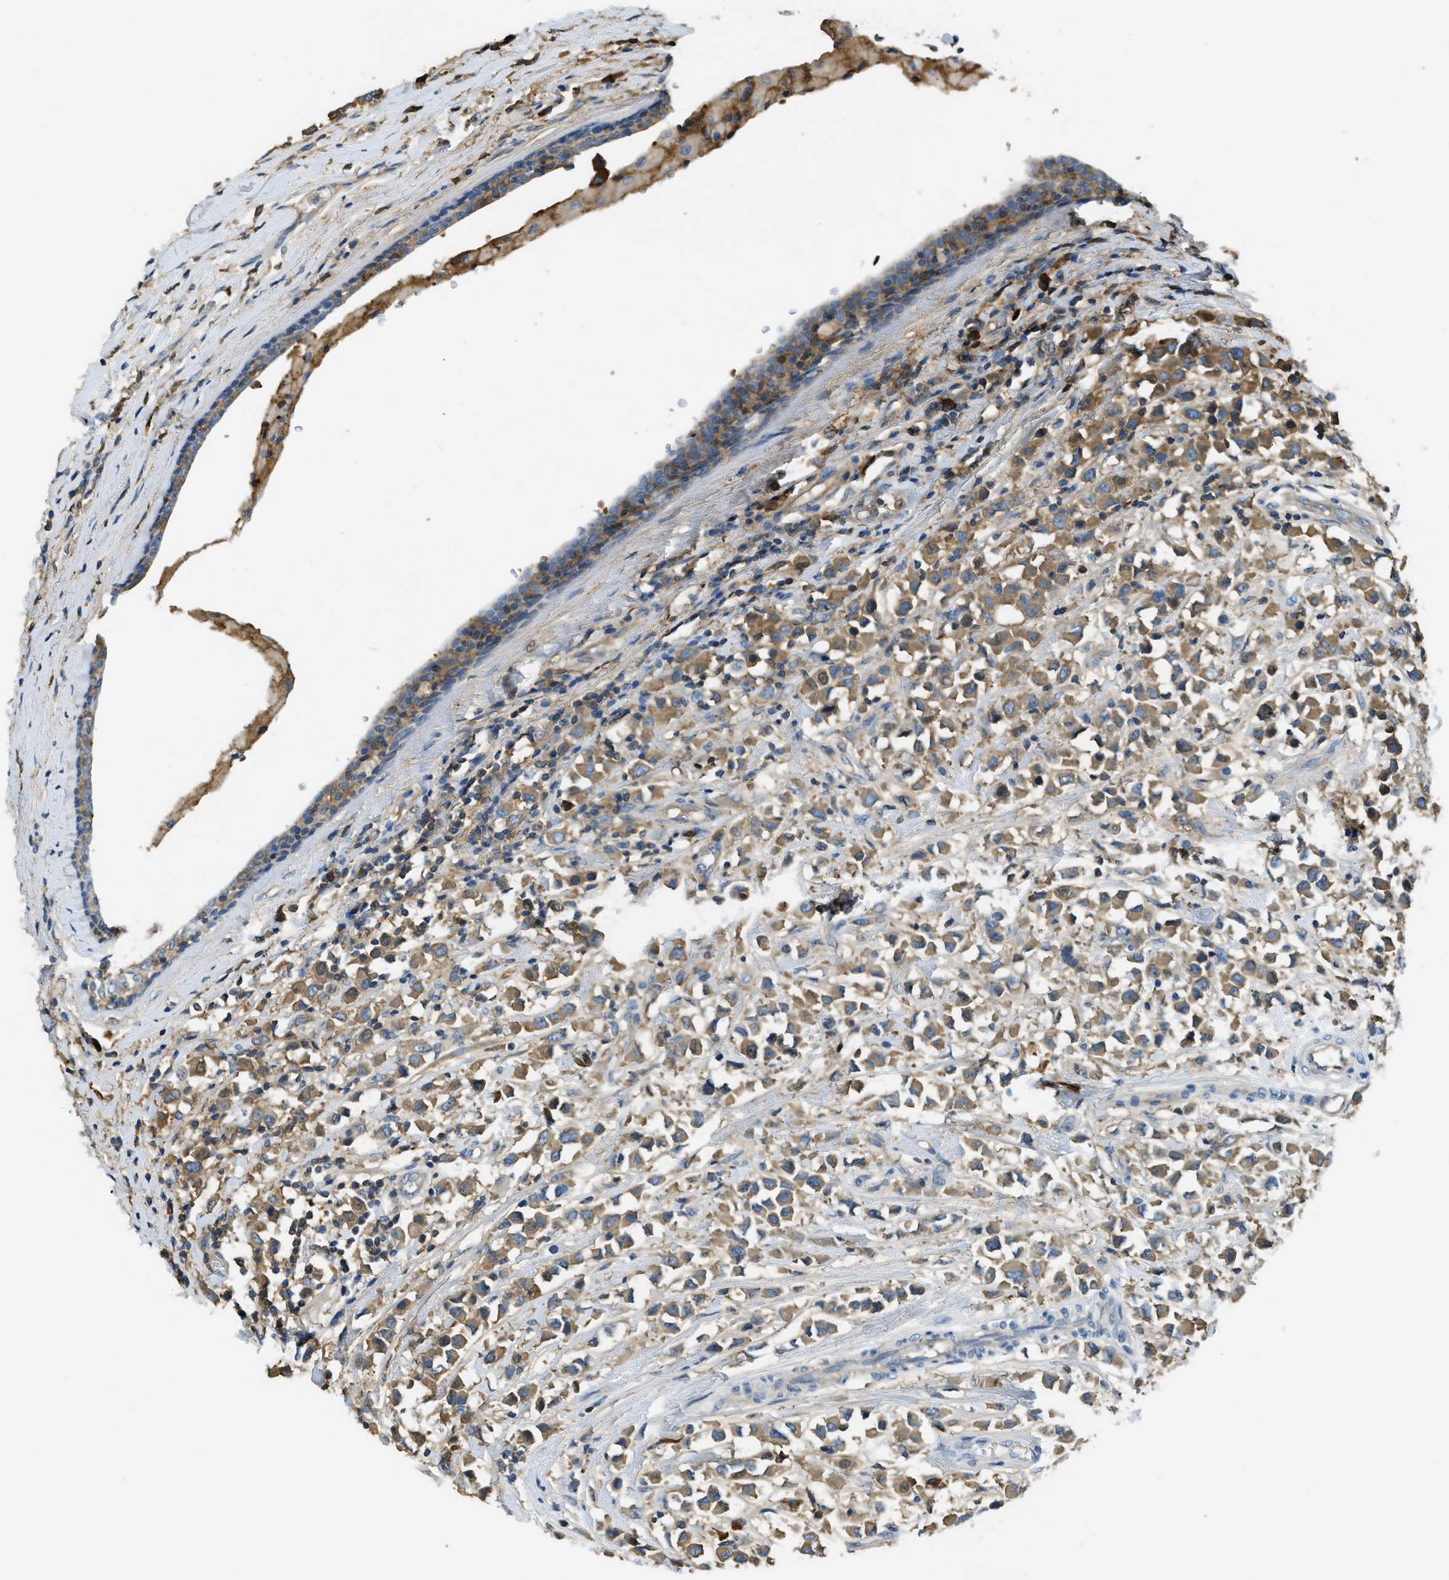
{"staining": {"intensity": "moderate", "quantity": ">75%", "location": "cytoplasmic/membranous"}, "tissue": "breast cancer", "cell_type": "Tumor cells", "image_type": "cancer", "snomed": [{"axis": "morphology", "description": "Duct carcinoma"}, {"axis": "topography", "description": "Breast"}], "caption": "There is medium levels of moderate cytoplasmic/membranous positivity in tumor cells of breast cancer, as demonstrated by immunohistochemical staining (brown color).", "gene": "PRTN3", "patient": {"sex": "female", "age": 61}}